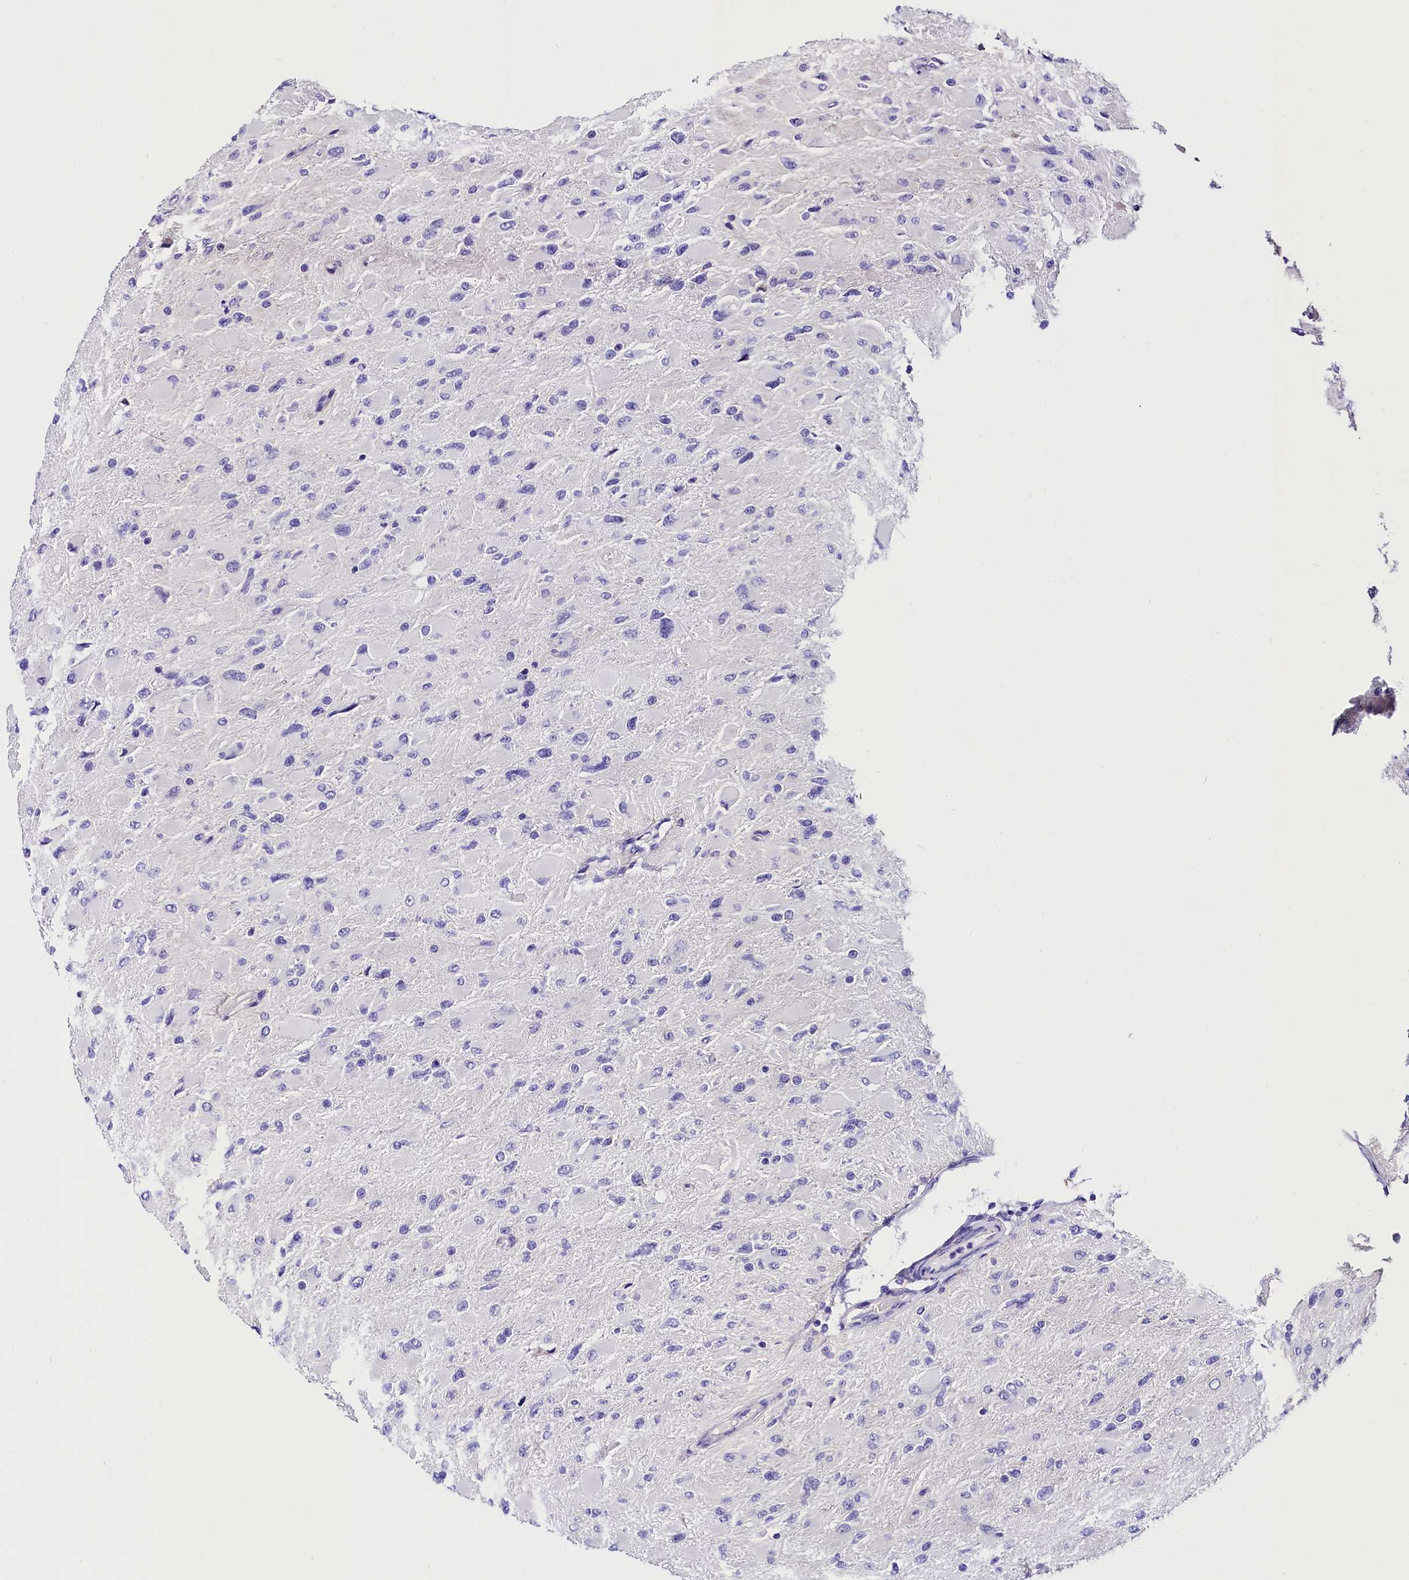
{"staining": {"intensity": "negative", "quantity": "none", "location": "none"}, "tissue": "glioma", "cell_type": "Tumor cells", "image_type": "cancer", "snomed": [{"axis": "morphology", "description": "Glioma, malignant, High grade"}, {"axis": "topography", "description": "Cerebral cortex"}], "caption": "Immunohistochemical staining of glioma demonstrates no significant expression in tumor cells.", "gene": "ACAA2", "patient": {"sex": "female", "age": 36}}